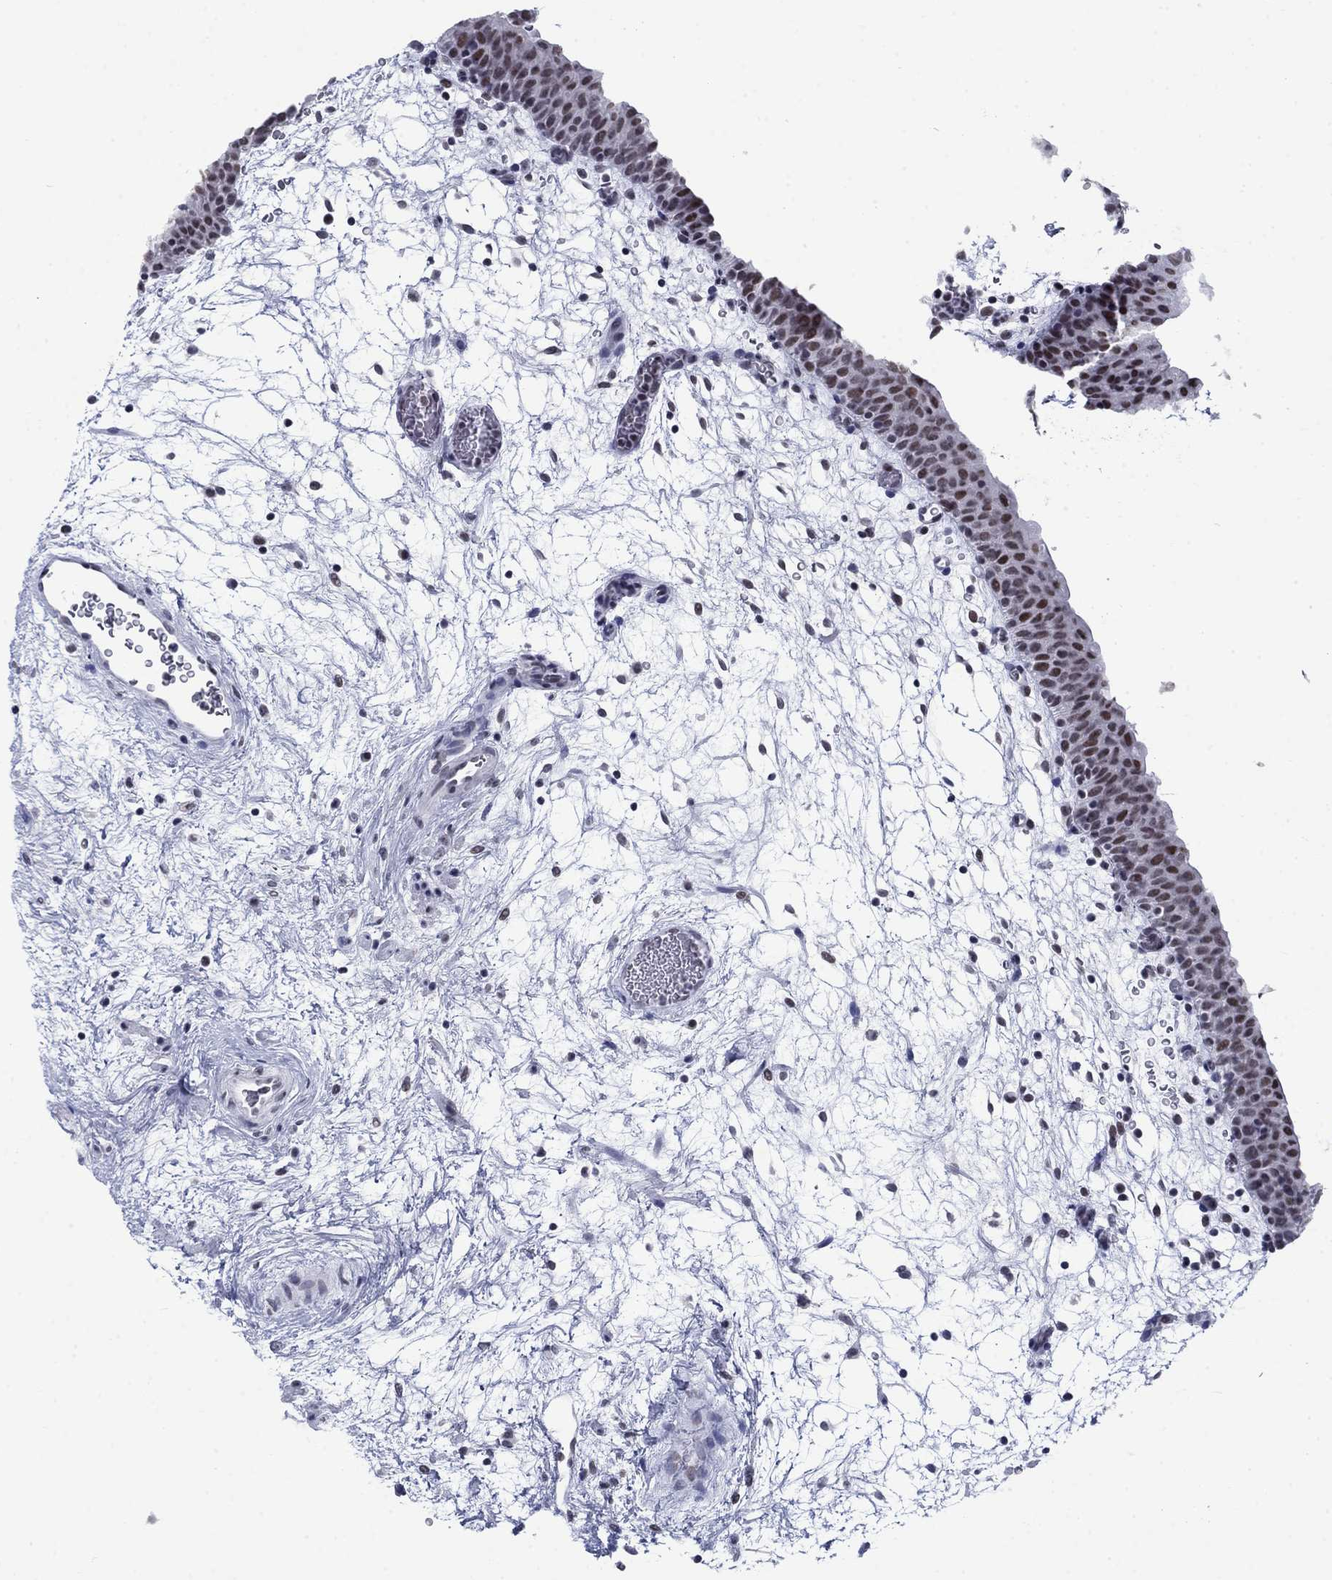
{"staining": {"intensity": "moderate", "quantity": "25%-75%", "location": "nuclear"}, "tissue": "urinary bladder", "cell_type": "Urothelial cells", "image_type": "normal", "snomed": [{"axis": "morphology", "description": "Normal tissue, NOS"}, {"axis": "topography", "description": "Urinary bladder"}], "caption": "Immunohistochemical staining of normal human urinary bladder reveals medium levels of moderate nuclear positivity in approximately 25%-75% of urothelial cells.", "gene": "NPAS3", "patient": {"sex": "male", "age": 37}}